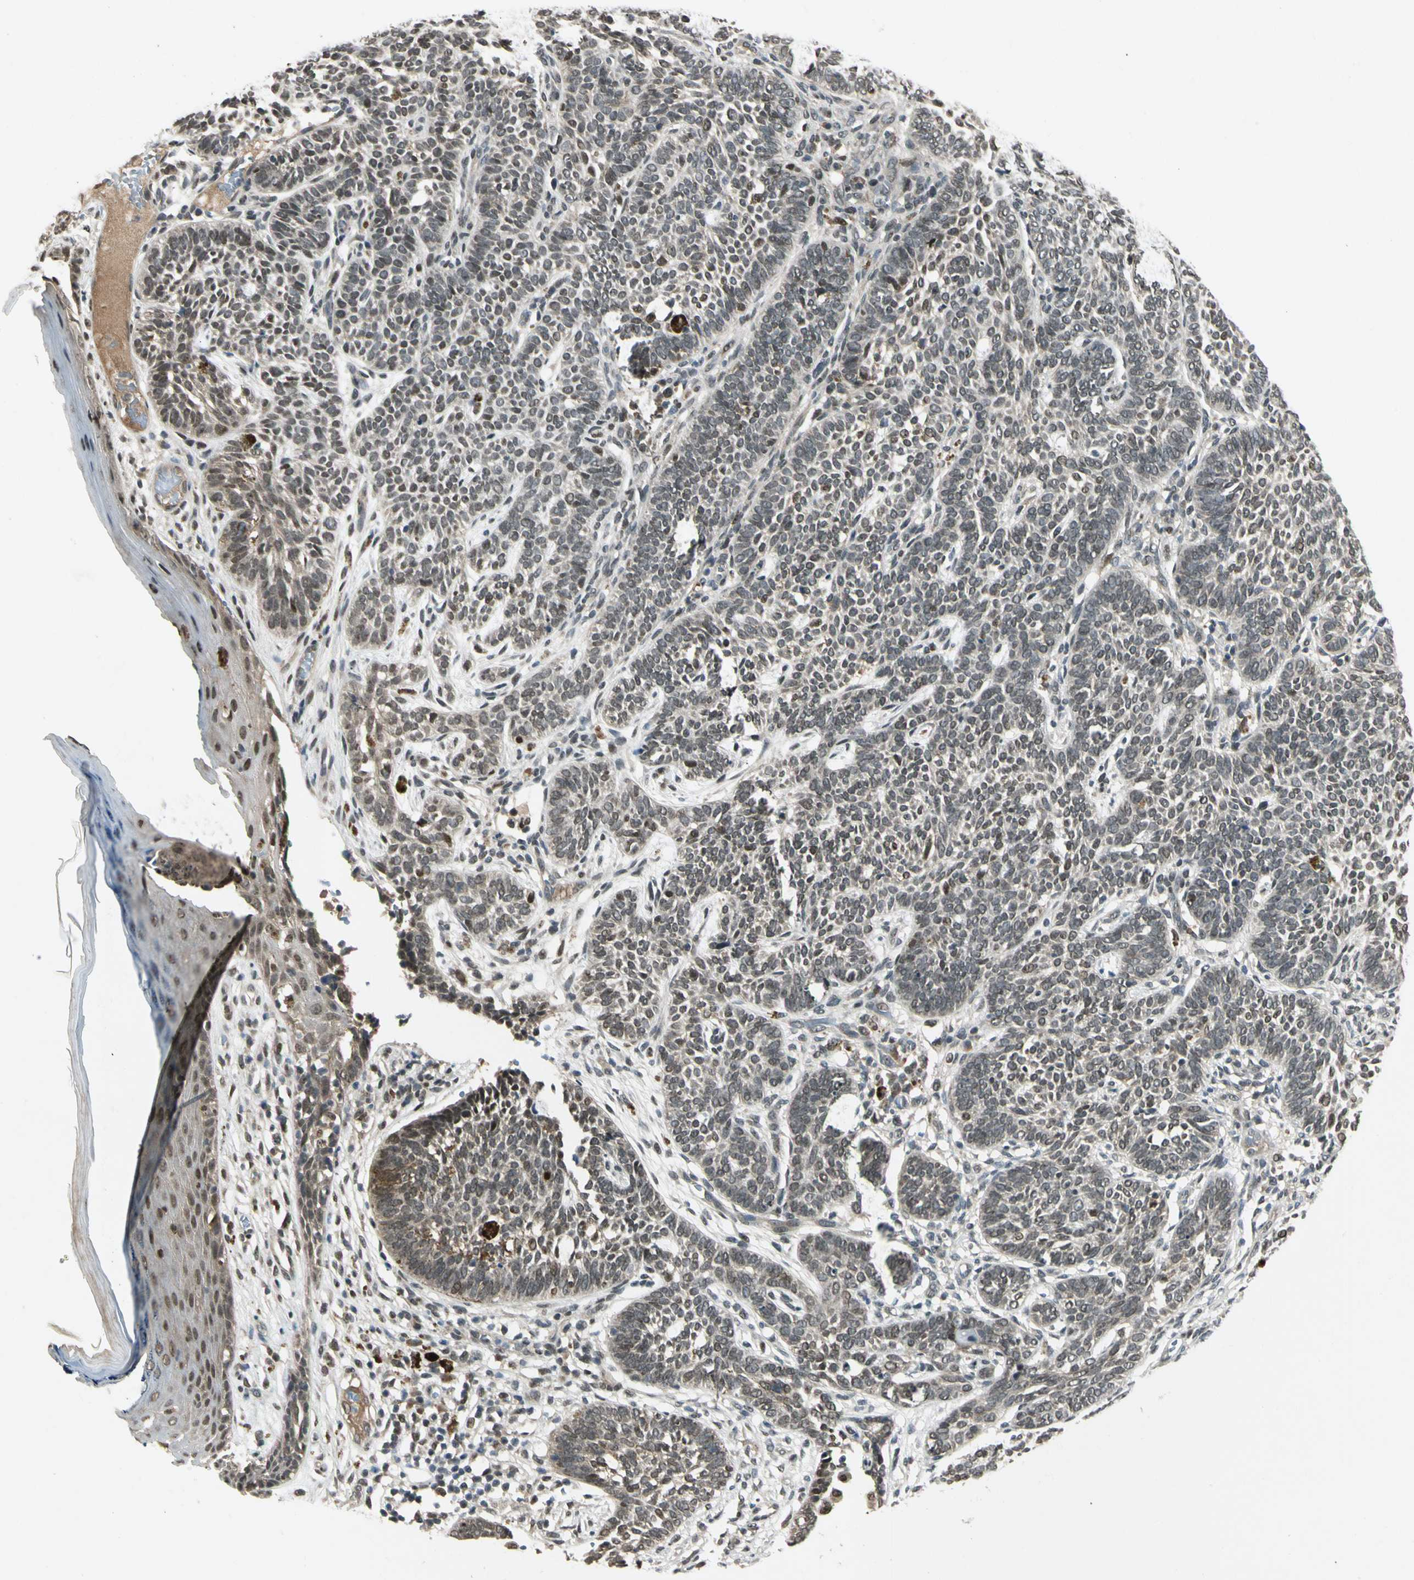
{"staining": {"intensity": "moderate", "quantity": "25%-75%", "location": "nuclear"}, "tissue": "skin cancer", "cell_type": "Tumor cells", "image_type": "cancer", "snomed": [{"axis": "morphology", "description": "Normal tissue, NOS"}, {"axis": "morphology", "description": "Basal cell carcinoma"}, {"axis": "topography", "description": "Skin"}], "caption": "Immunohistochemical staining of human skin basal cell carcinoma displays medium levels of moderate nuclear staining in about 25%-75% of tumor cells.", "gene": "GTF3A", "patient": {"sex": "male", "age": 87}}